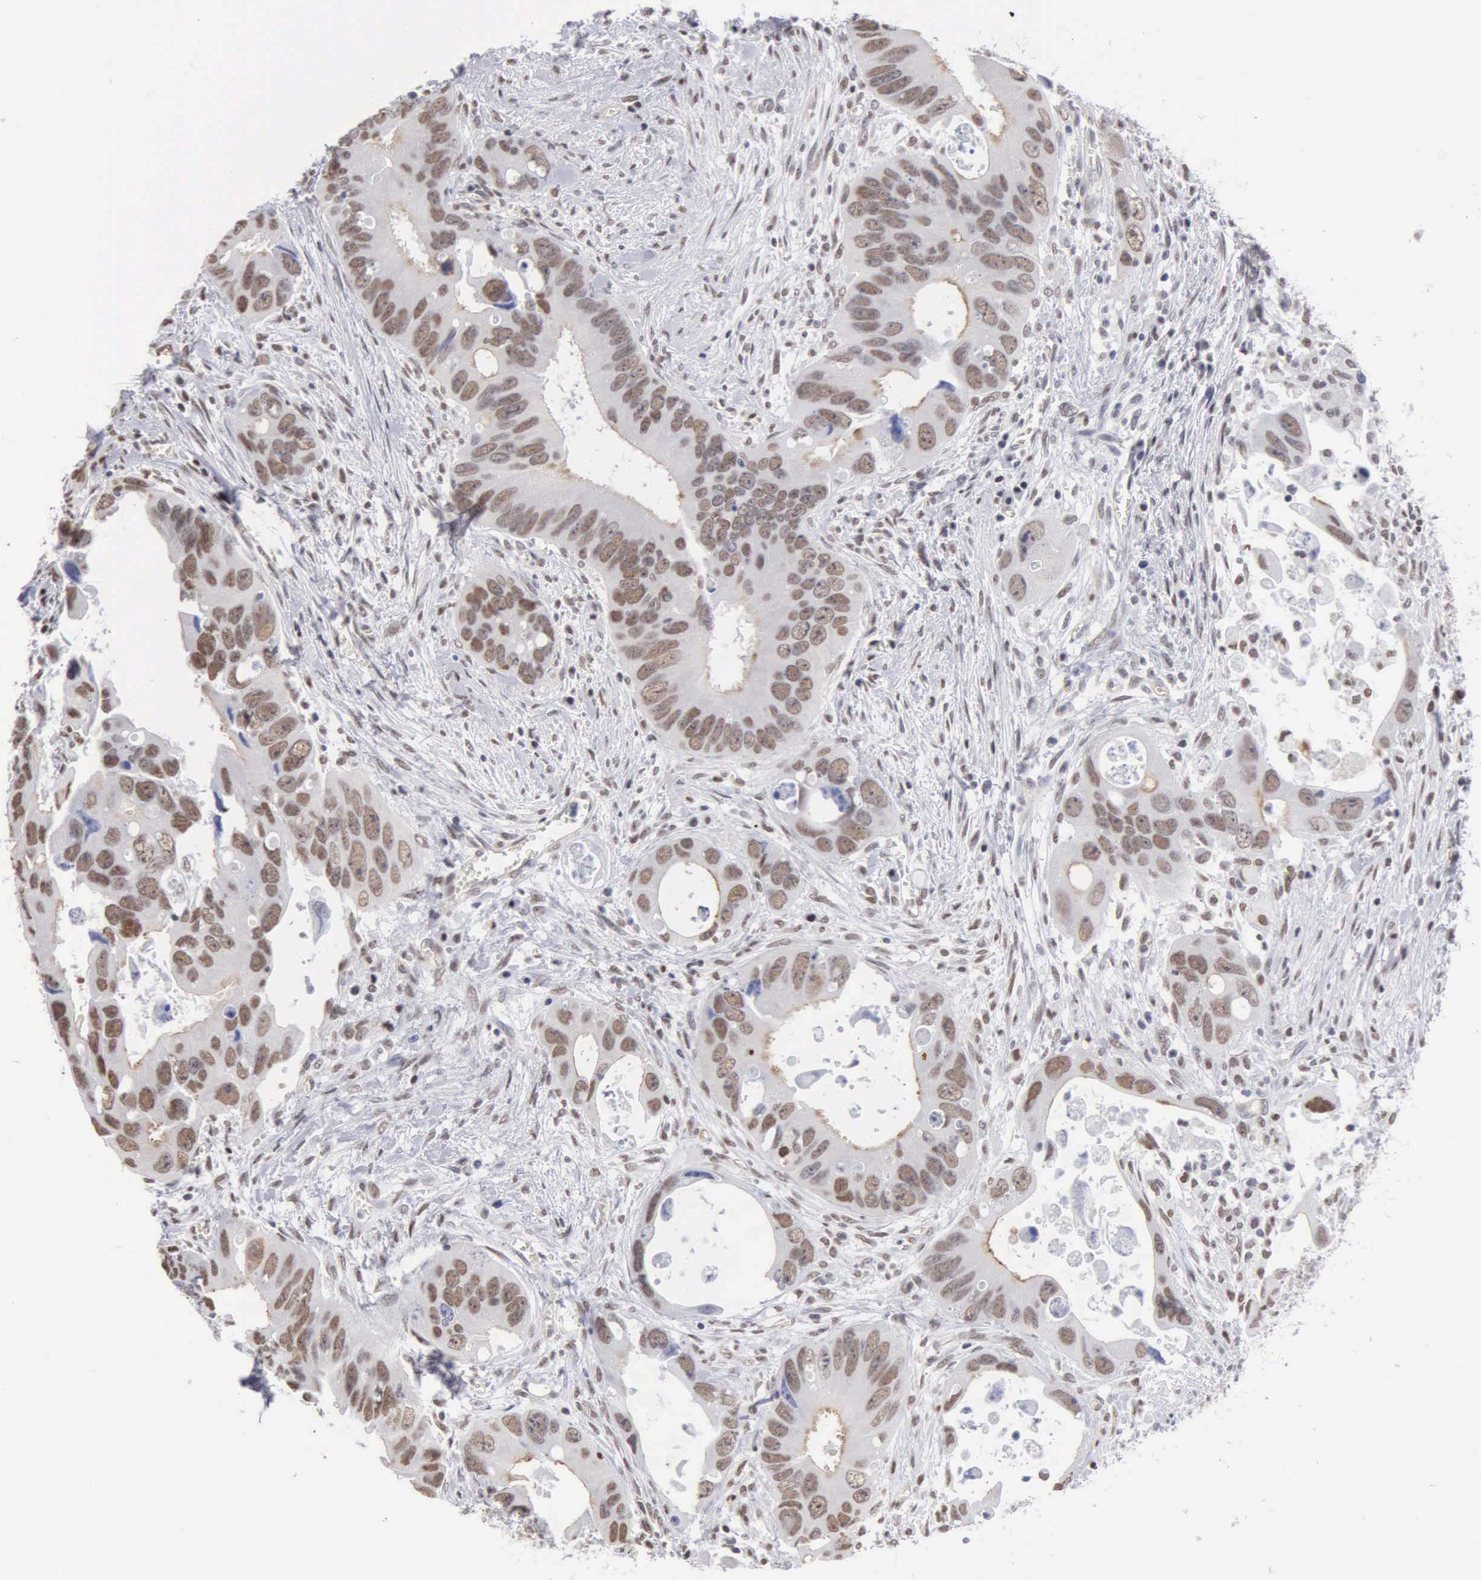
{"staining": {"intensity": "moderate", "quantity": ">75%", "location": "nuclear"}, "tissue": "colorectal cancer", "cell_type": "Tumor cells", "image_type": "cancer", "snomed": [{"axis": "morphology", "description": "Adenocarcinoma, NOS"}, {"axis": "topography", "description": "Rectum"}], "caption": "A micrograph of colorectal cancer (adenocarcinoma) stained for a protein demonstrates moderate nuclear brown staining in tumor cells. The staining was performed using DAB (3,3'-diaminobenzidine) to visualize the protein expression in brown, while the nuclei were stained in blue with hematoxylin (Magnification: 20x).", "gene": "CCNG1", "patient": {"sex": "male", "age": 70}}